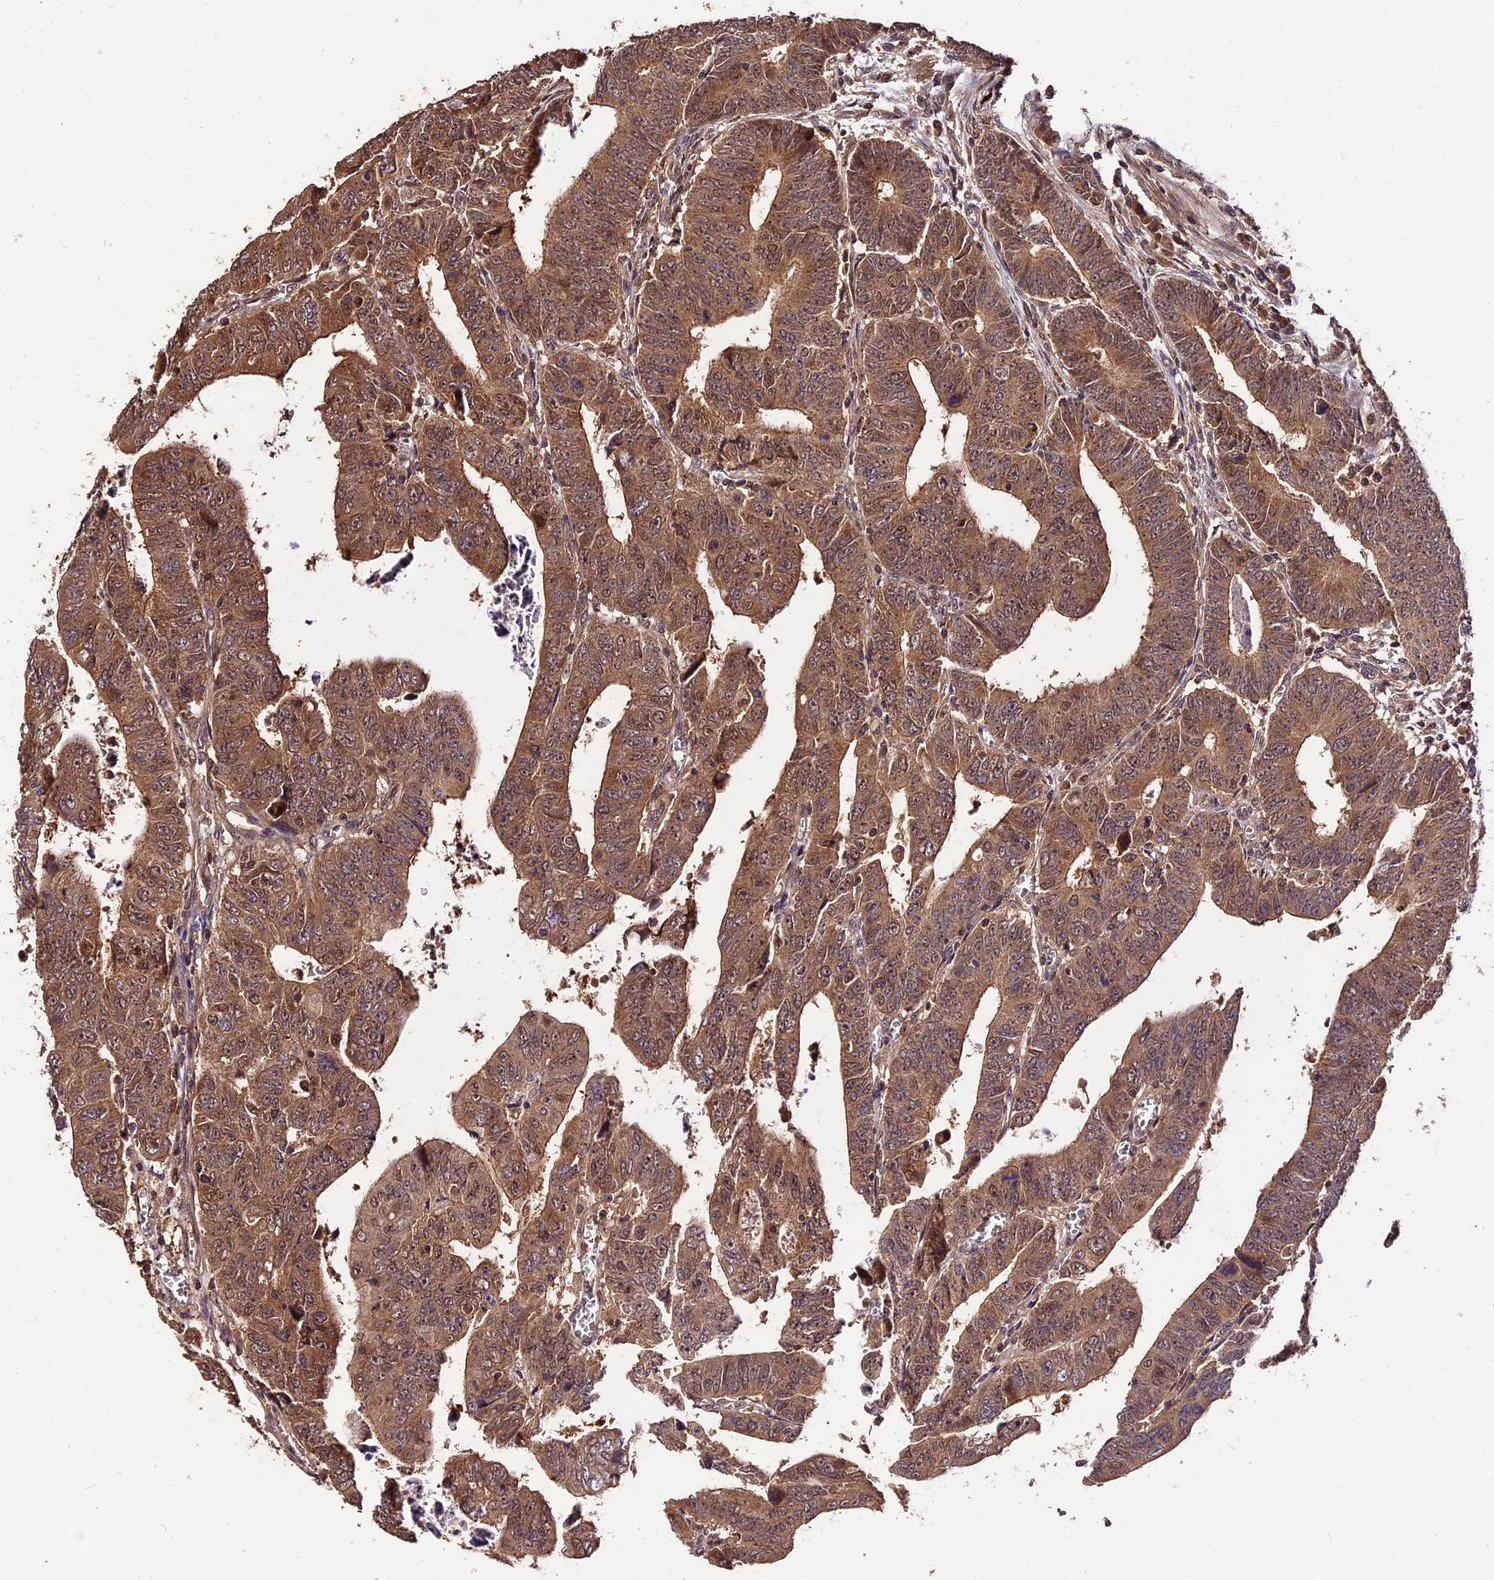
{"staining": {"intensity": "moderate", "quantity": ">75%", "location": "cytoplasmic/membranous"}, "tissue": "colorectal cancer", "cell_type": "Tumor cells", "image_type": "cancer", "snomed": [{"axis": "morphology", "description": "Normal tissue, NOS"}, {"axis": "morphology", "description": "Adenocarcinoma, NOS"}, {"axis": "topography", "description": "Rectum"}], "caption": "Immunohistochemical staining of human adenocarcinoma (colorectal) displays moderate cytoplasmic/membranous protein positivity in approximately >75% of tumor cells. The protein of interest is shown in brown color, while the nuclei are stained blue.", "gene": "TRMT1", "patient": {"sex": "female", "age": 65}}